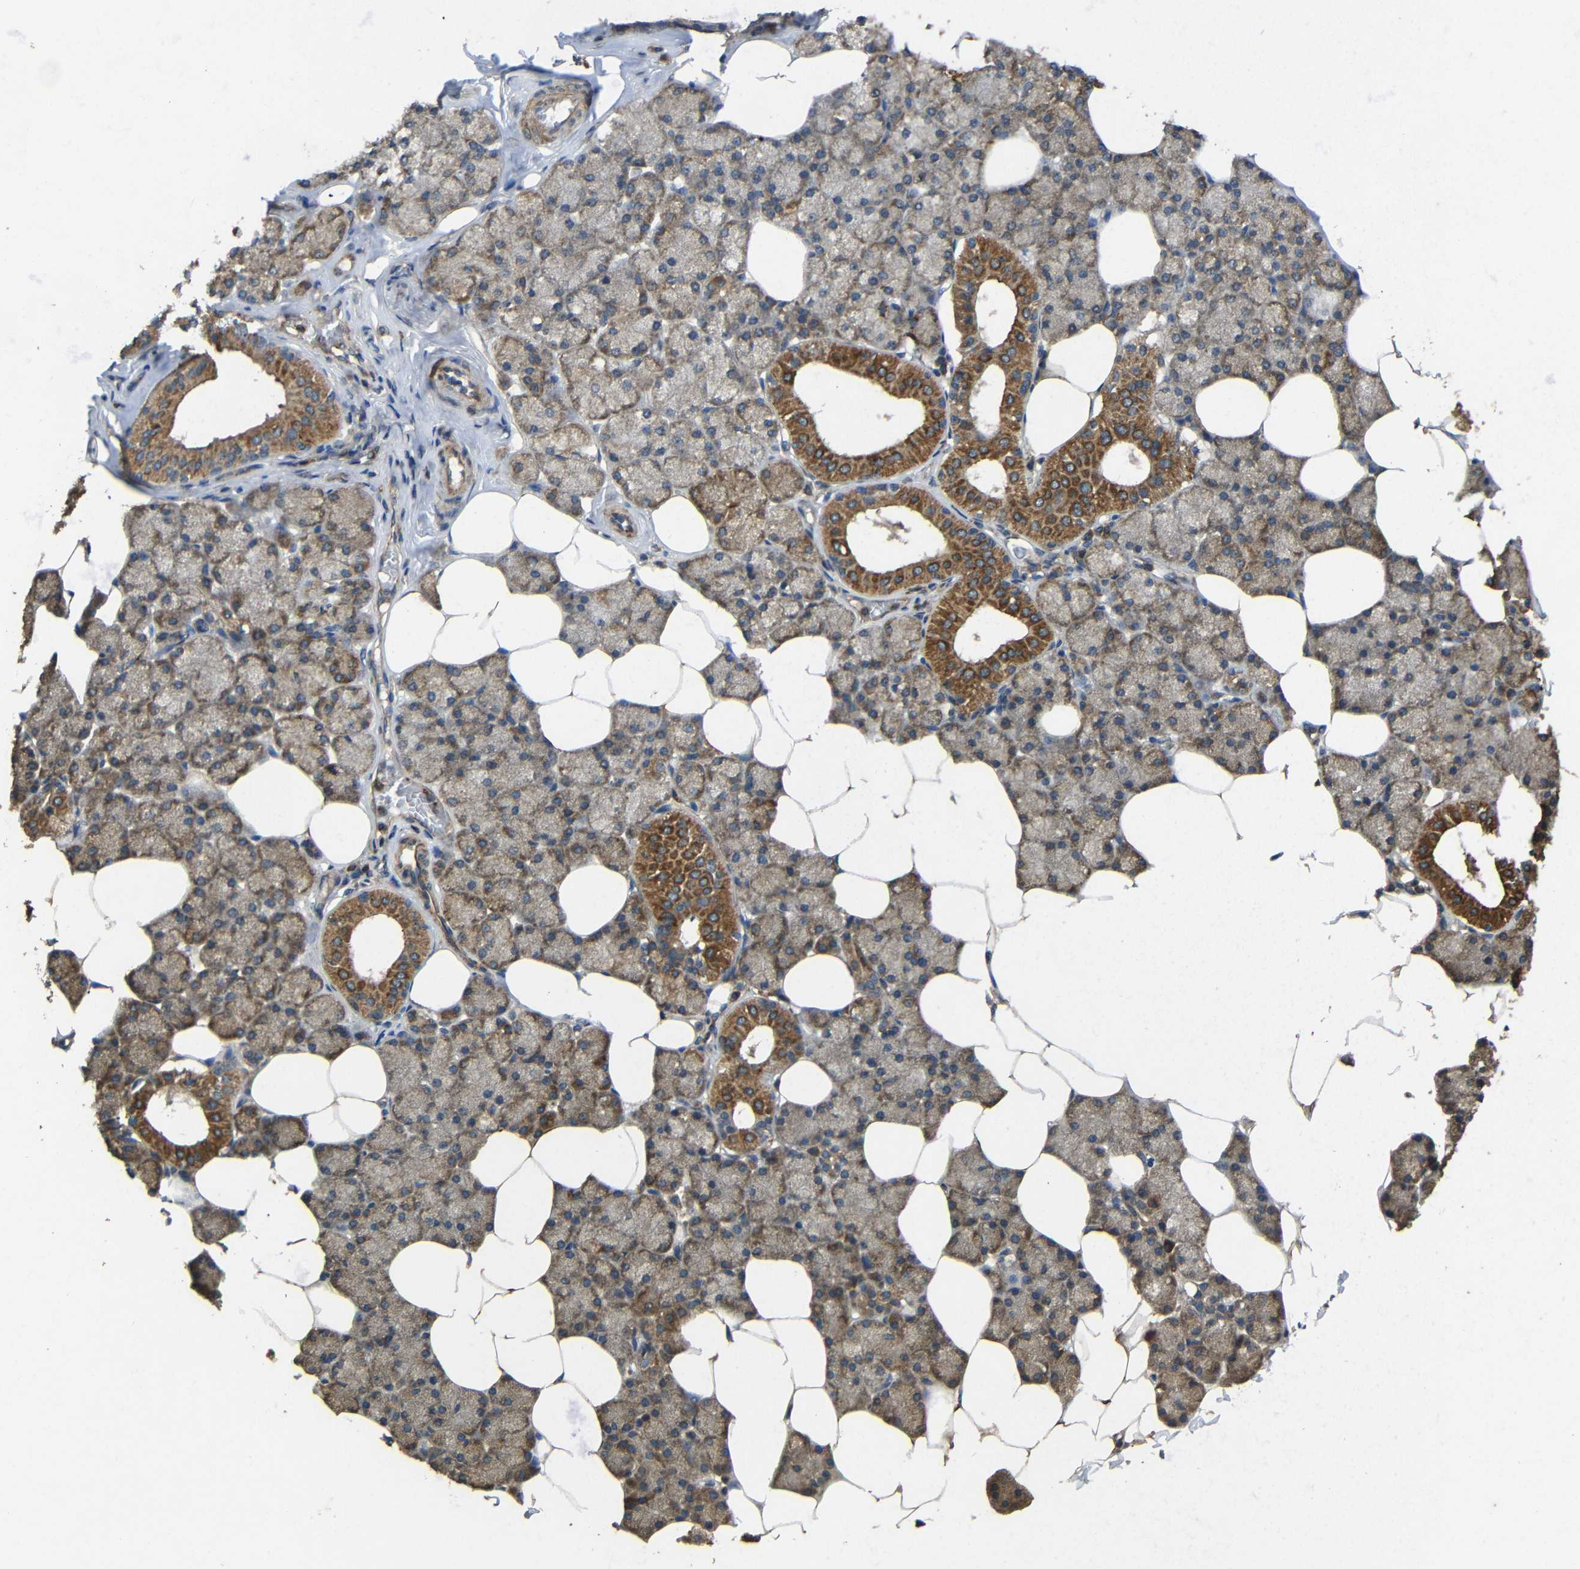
{"staining": {"intensity": "strong", "quantity": "25%-75%", "location": "cytoplasmic/membranous"}, "tissue": "salivary gland", "cell_type": "Glandular cells", "image_type": "normal", "snomed": [{"axis": "morphology", "description": "Normal tissue, NOS"}, {"axis": "topography", "description": "Salivary gland"}], "caption": "A brown stain labels strong cytoplasmic/membranous positivity of a protein in glandular cells of benign salivary gland. (Stains: DAB (3,3'-diaminobenzidine) in brown, nuclei in blue, Microscopy: brightfield microscopy at high magnification).", "gene": "EIF2S1", "patient": {"sex": "male", "age": 62}}